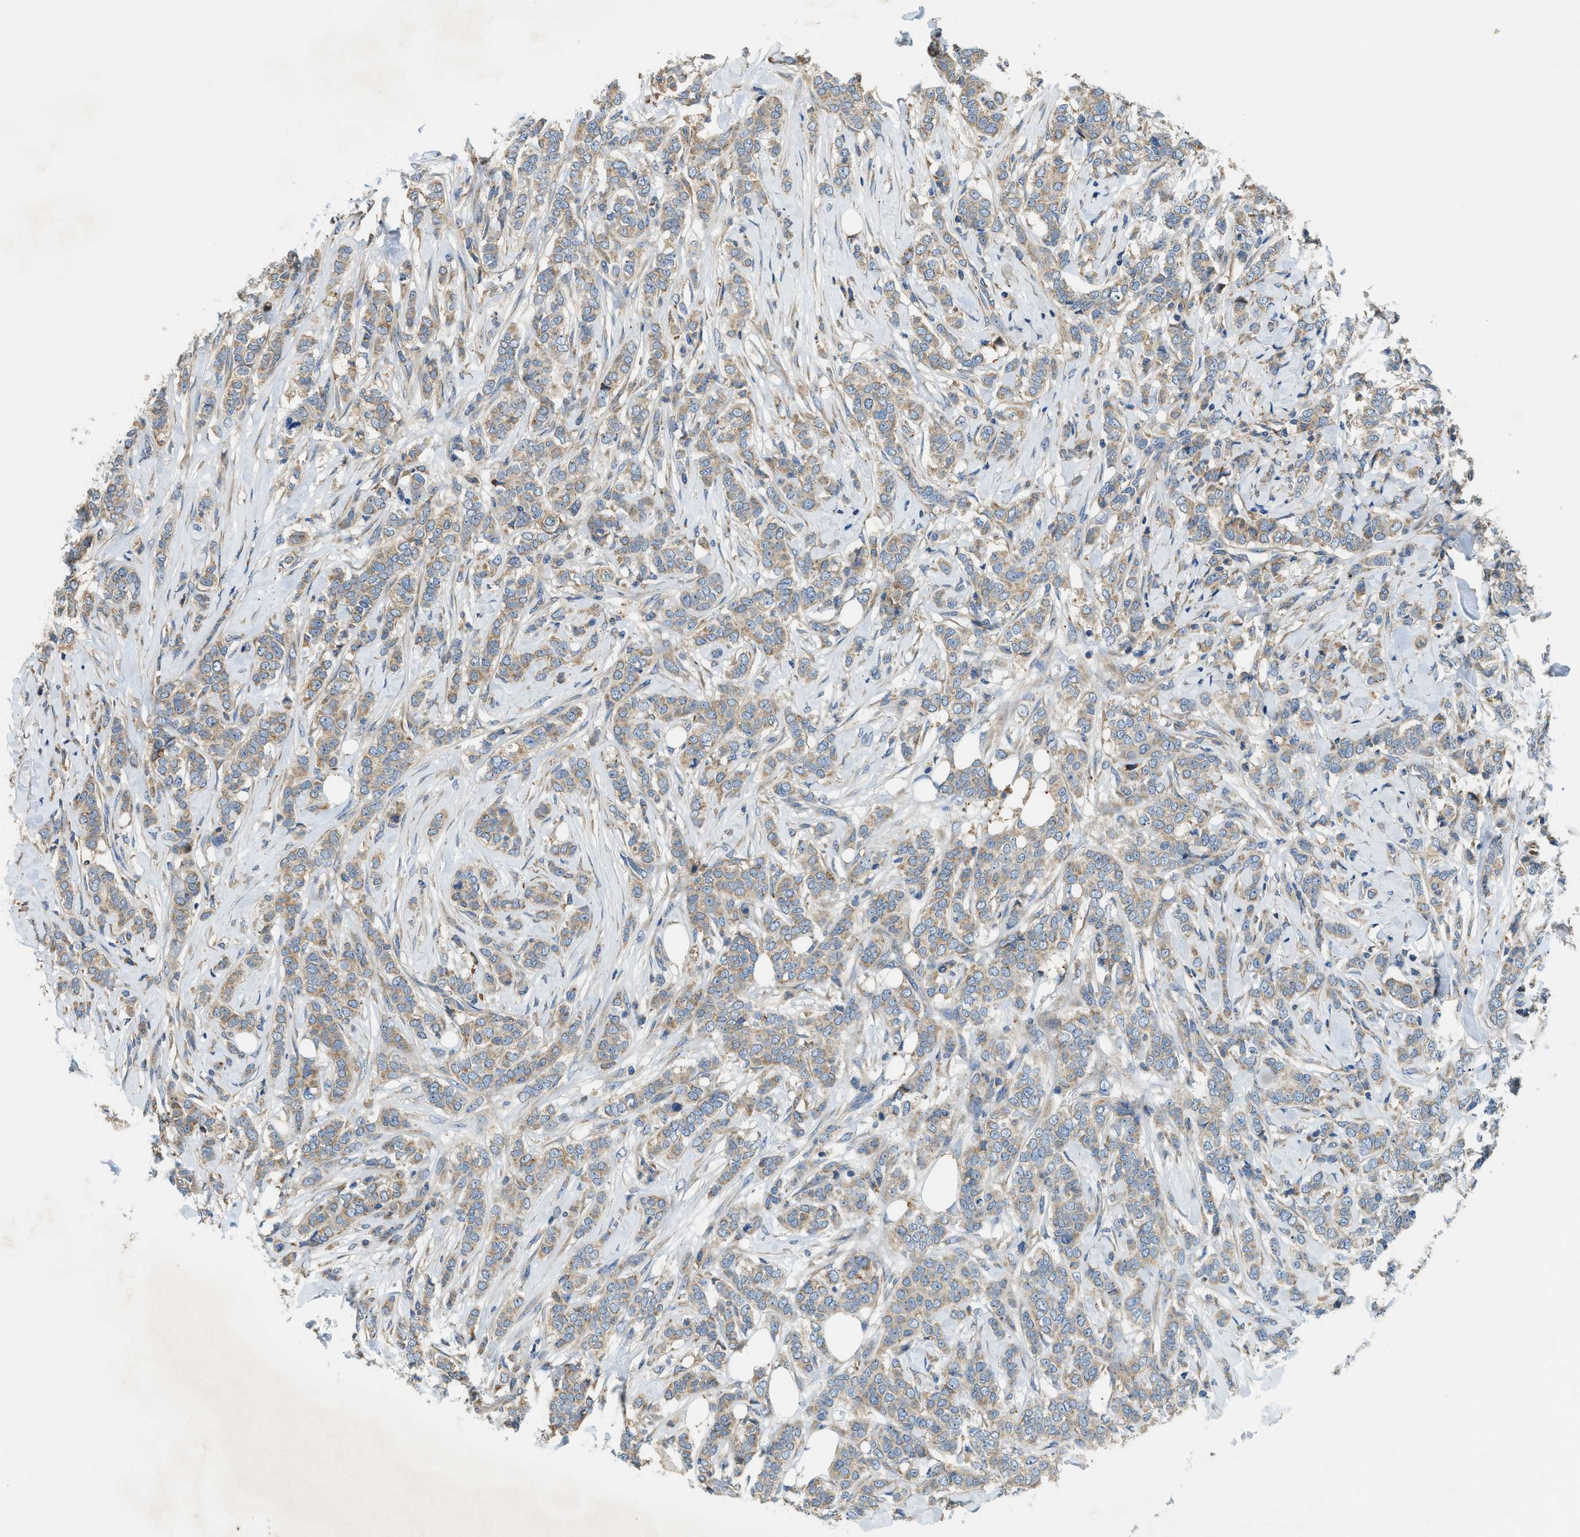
{"staining": {"intensity": "weak", "quantity": ">75%", "location": "cytoplasmic/membranous"}, "tissue": "breast cancer", "cell_type": "Tumor cells", "image_type": "cancer", "snomed": [{"axis": "morphology", "description": "Lobular carcinoma"}, {"axis": "topography", "description": "Skin"}, {"axis": "topography", "description": "Breast"}], "caption": "Immunohistochemical staining of human breast cancer (lobular carcinoma) exhibits low levels of weak cytoplasmic/membranous staining in about >75% of tumor cells.", "gene": "TMEM68", "patient": {"sex": "female", "age": 46}}